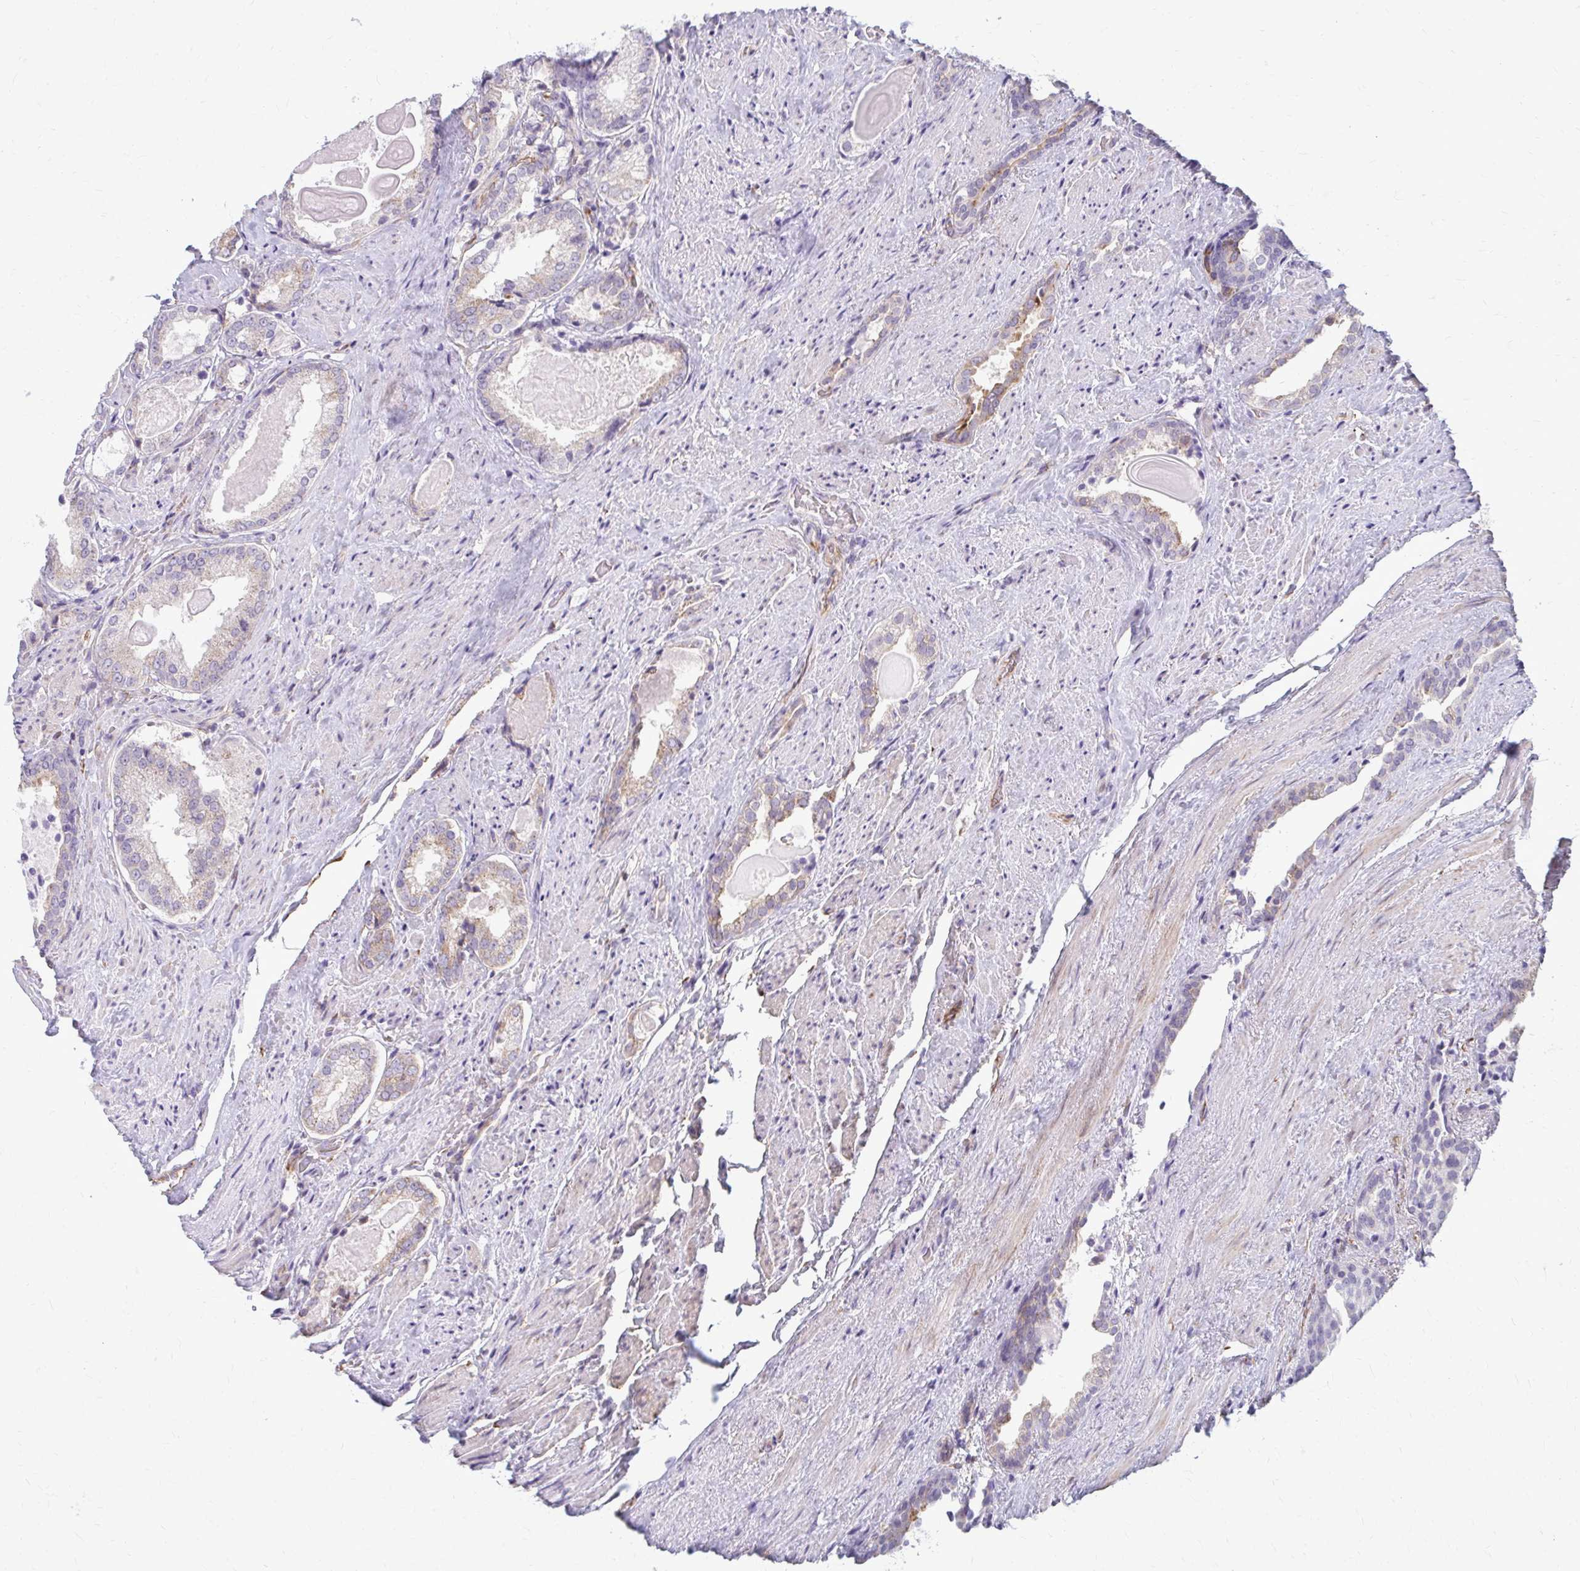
{"staining": {"intensity": "moderate", "quantity": "<25%", "location": "cytoplasmic/membranous"}, "tissue": "prostate cancer", "cell_type": "Tumor cells", "image_type": "cancer", "snomed": [{"axis": "morphology", "description": "Adenocarcinoma, High grade"}, {"axis": "topography", "description": "Prostate"}], "caption": "IHC image of human prostate cancer (high-grade adenocarcinoma) stained for a protein (brown), which demonstrates low levels of moderate cytoplasmic/membranous staining in approximately <25% of tumor cells.", "gene": "DEPP1", "patient": {"sex": "male", "age": 65}}